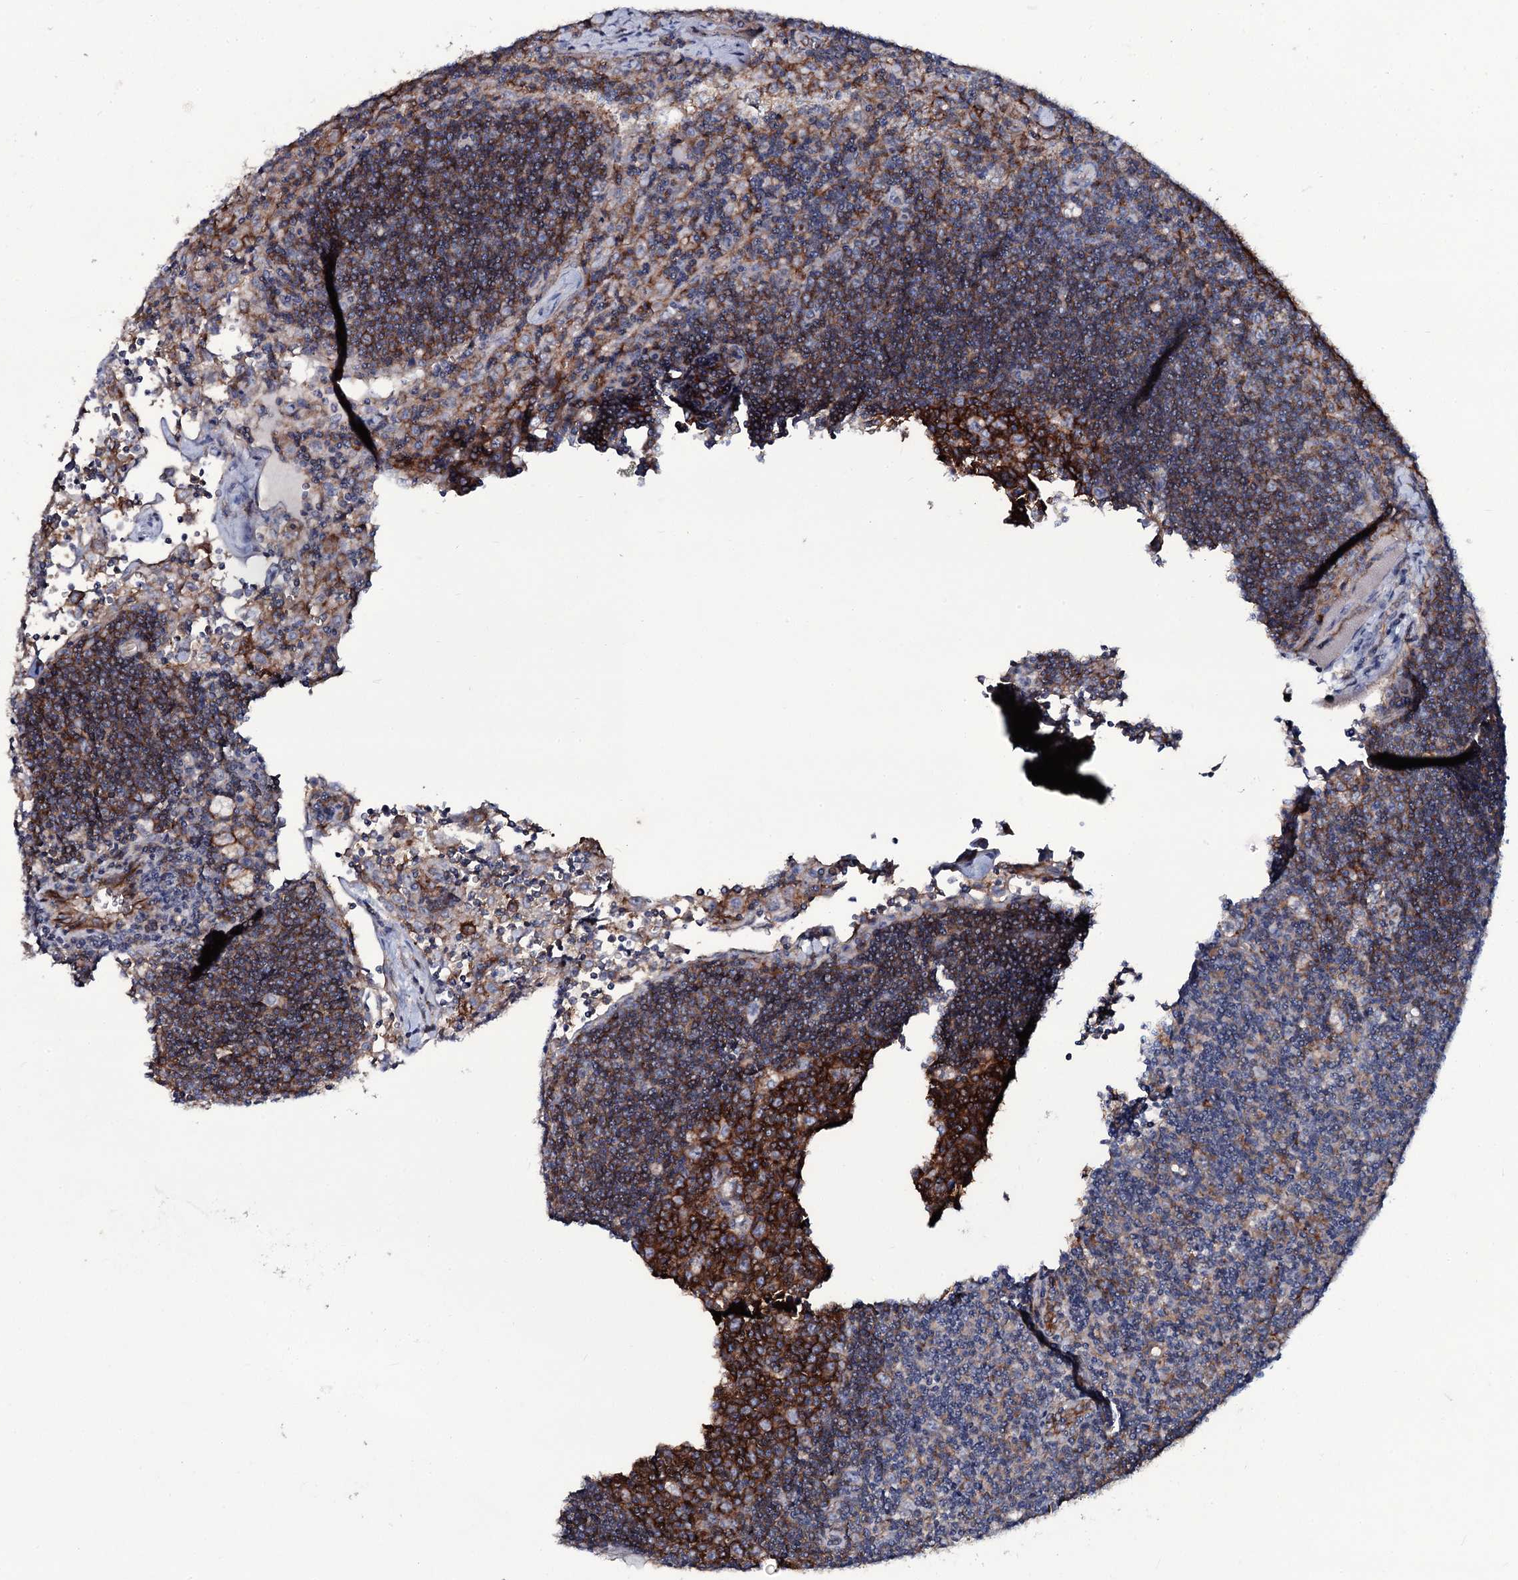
{"staining": {"intensity": "strong", "quantity": ">75%", "location": "cytoplasmic/membranous"}, "tissue": "lymph node", "cell_type": "Germinal center cells", "image_type": "normal", "snomed": [{"axis": "morphology", "description": "Normal tissue, NOS"}, {"axis": "topography", "description": "Lymph node"}], "caption": "Benign lymph node was stained to show a protein in brown. There is high levels of strong cytoplasmic/membranous staining in about >75% of germinal center cells. The protein of interest is stained brown, and the nuclei are stained in blue (DAB IHC with brightfield microscopy, high magnification).", "gene": "SNAP23", "patient": {"sex": "male", "age": 58}}